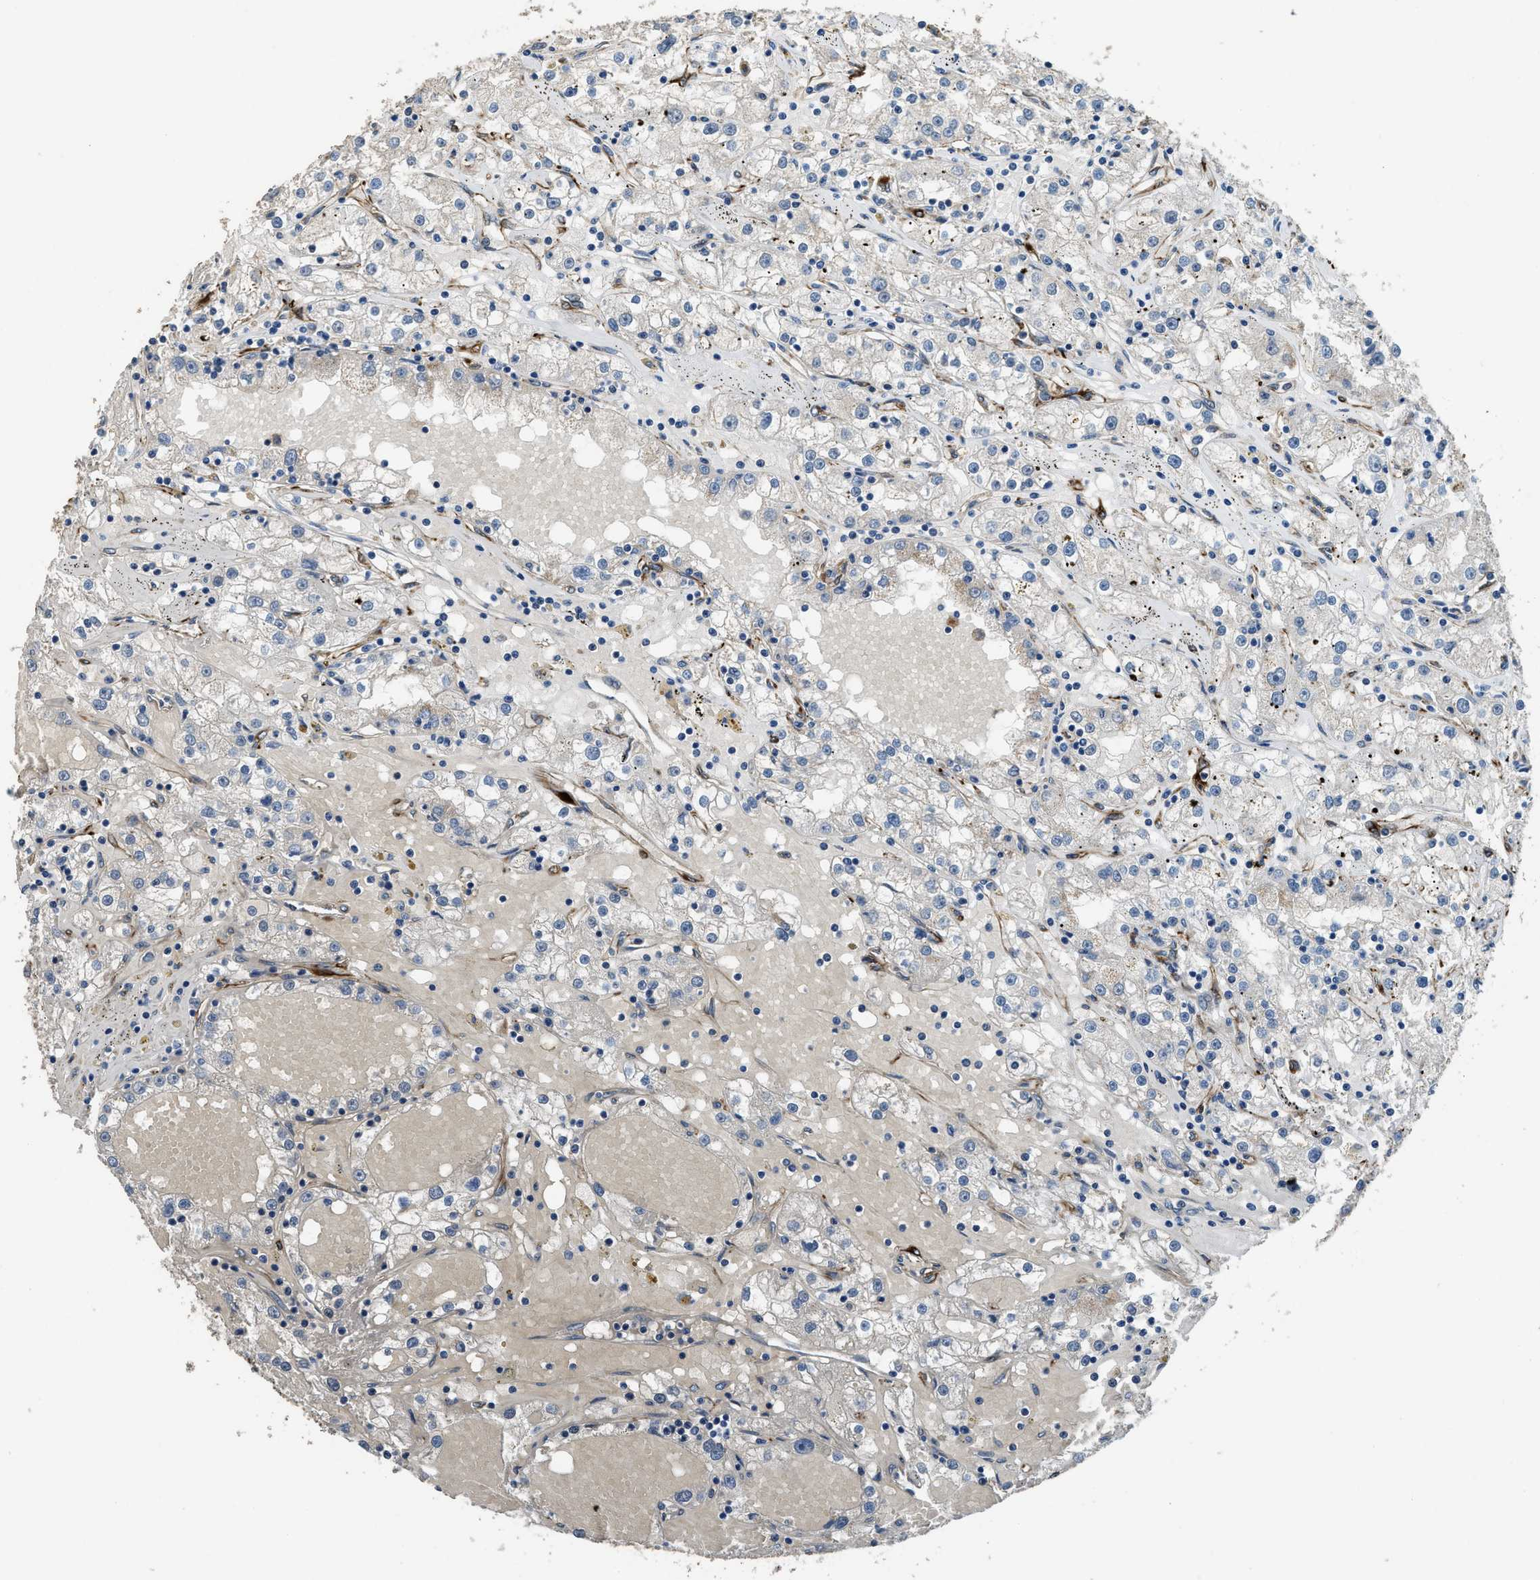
{"staining": {"intensity": "negative", "quantity": "none", "location": "none"}, "tissue": "renal cancer", "cell_type": "Tumor cells", "image_type": "cancer", "snomed": [{"axis": "morphology", "description": "Adenocarcinoma, NOS"}, {"axis": "topography", "description": "Kidney"}], "caption": "IHC micrograph of neoplastic tissue: human renal cancer (adenocarcinoma) stained with DAB (3,3'-diaminobenzidine) displays no significant protein positivity in tumor cells. (IHC, brightfield microscopy, high magnification).", "gene": "SYNM", "patient": {"sex": "male", "age": 56}}